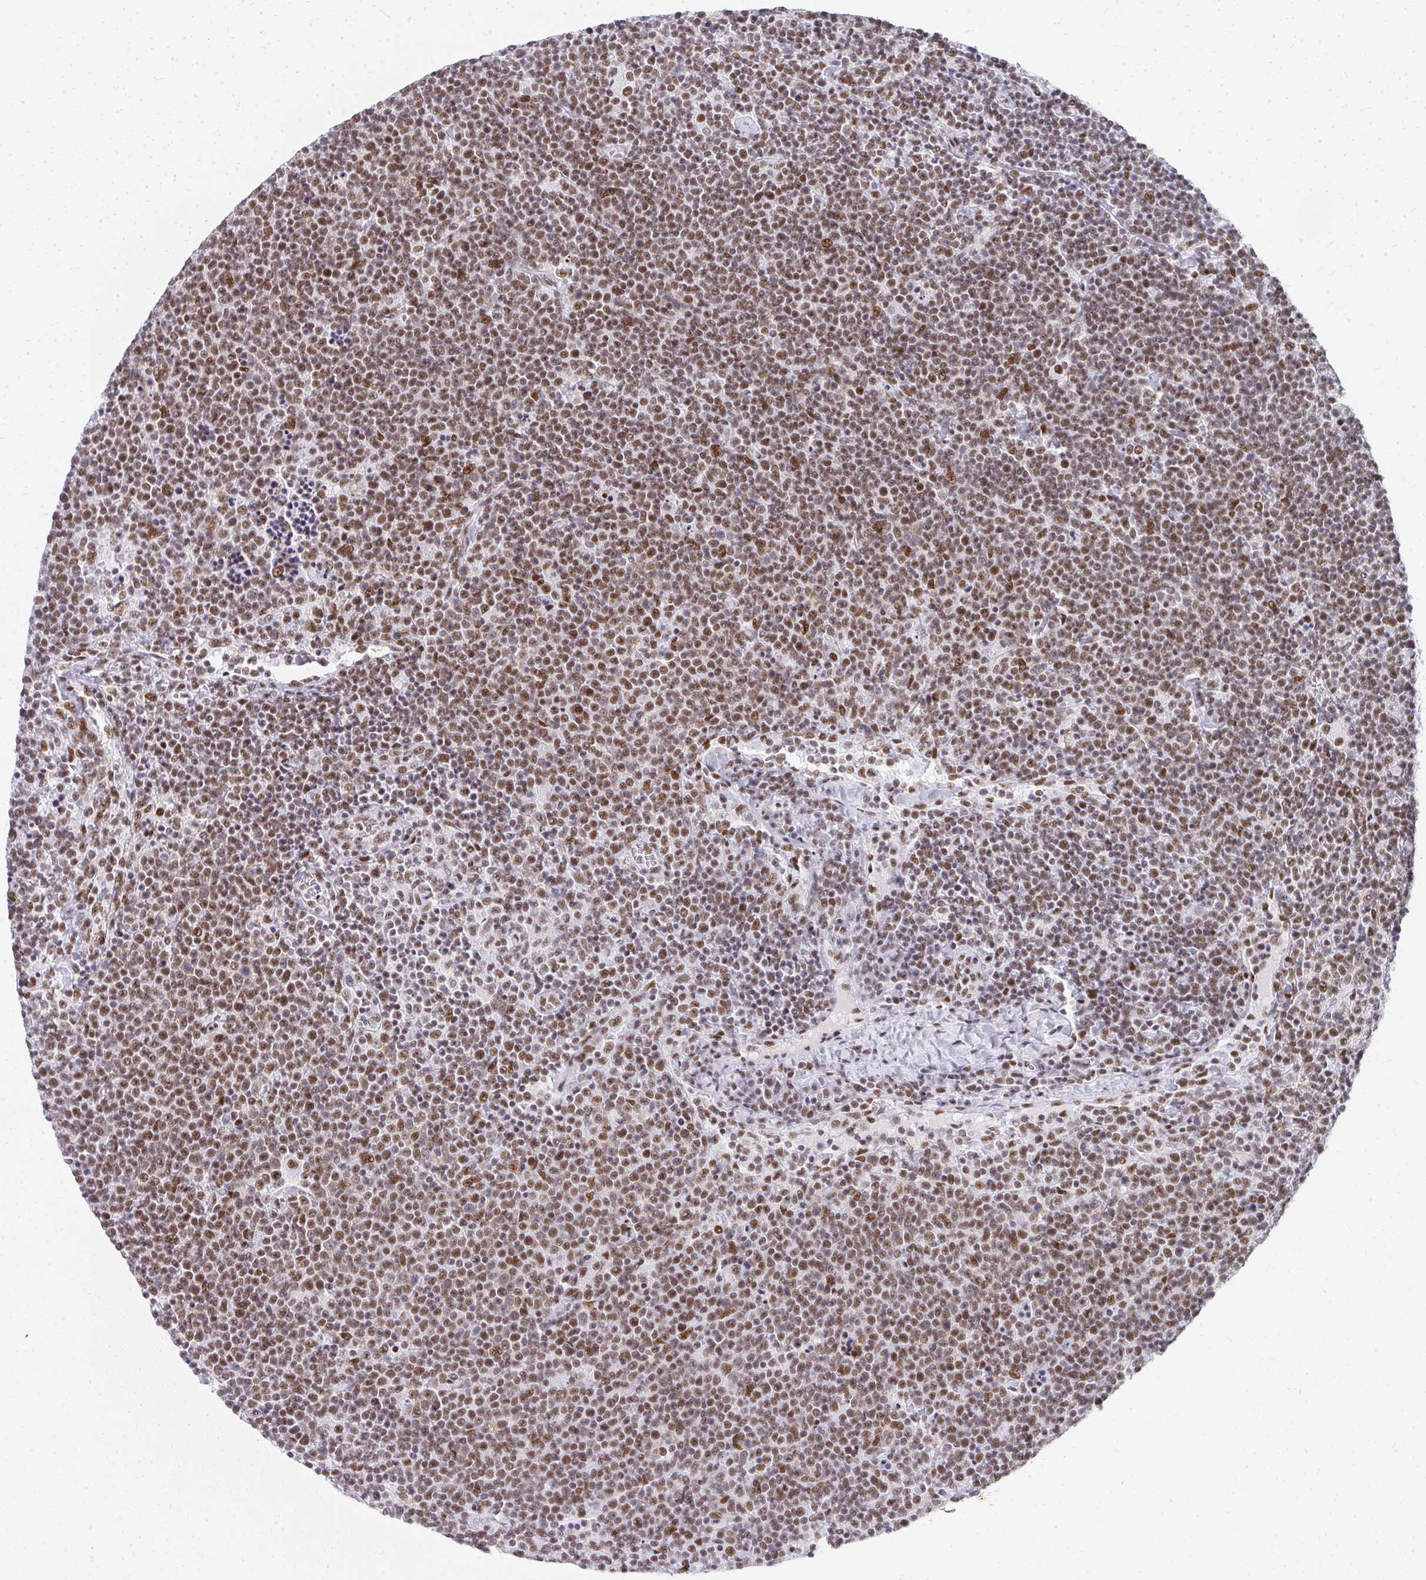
{"staining": {"intensity": "moderate", "quantity": ">75%", "location": "nuclear"}, "tissue": "lymphoma", "cell_type": "Tumor cells", "image_type": "cancer", "snomed": [{"axis": "morphology", "description": "Malignant lymphoma, non-Hodgkin's type, High grade"}, {"axis": "topography", "description": "Lymph node"}], "caption": "Lymphoma stained with DAB (3,3'-diaminobenzidine) immunohistochemistry demonstrates medium levels of moderate nuclear positivity in about >75% of tumor cells.", "gene": "CREBBP", "patient": {"sex": "male", "age": 61}}